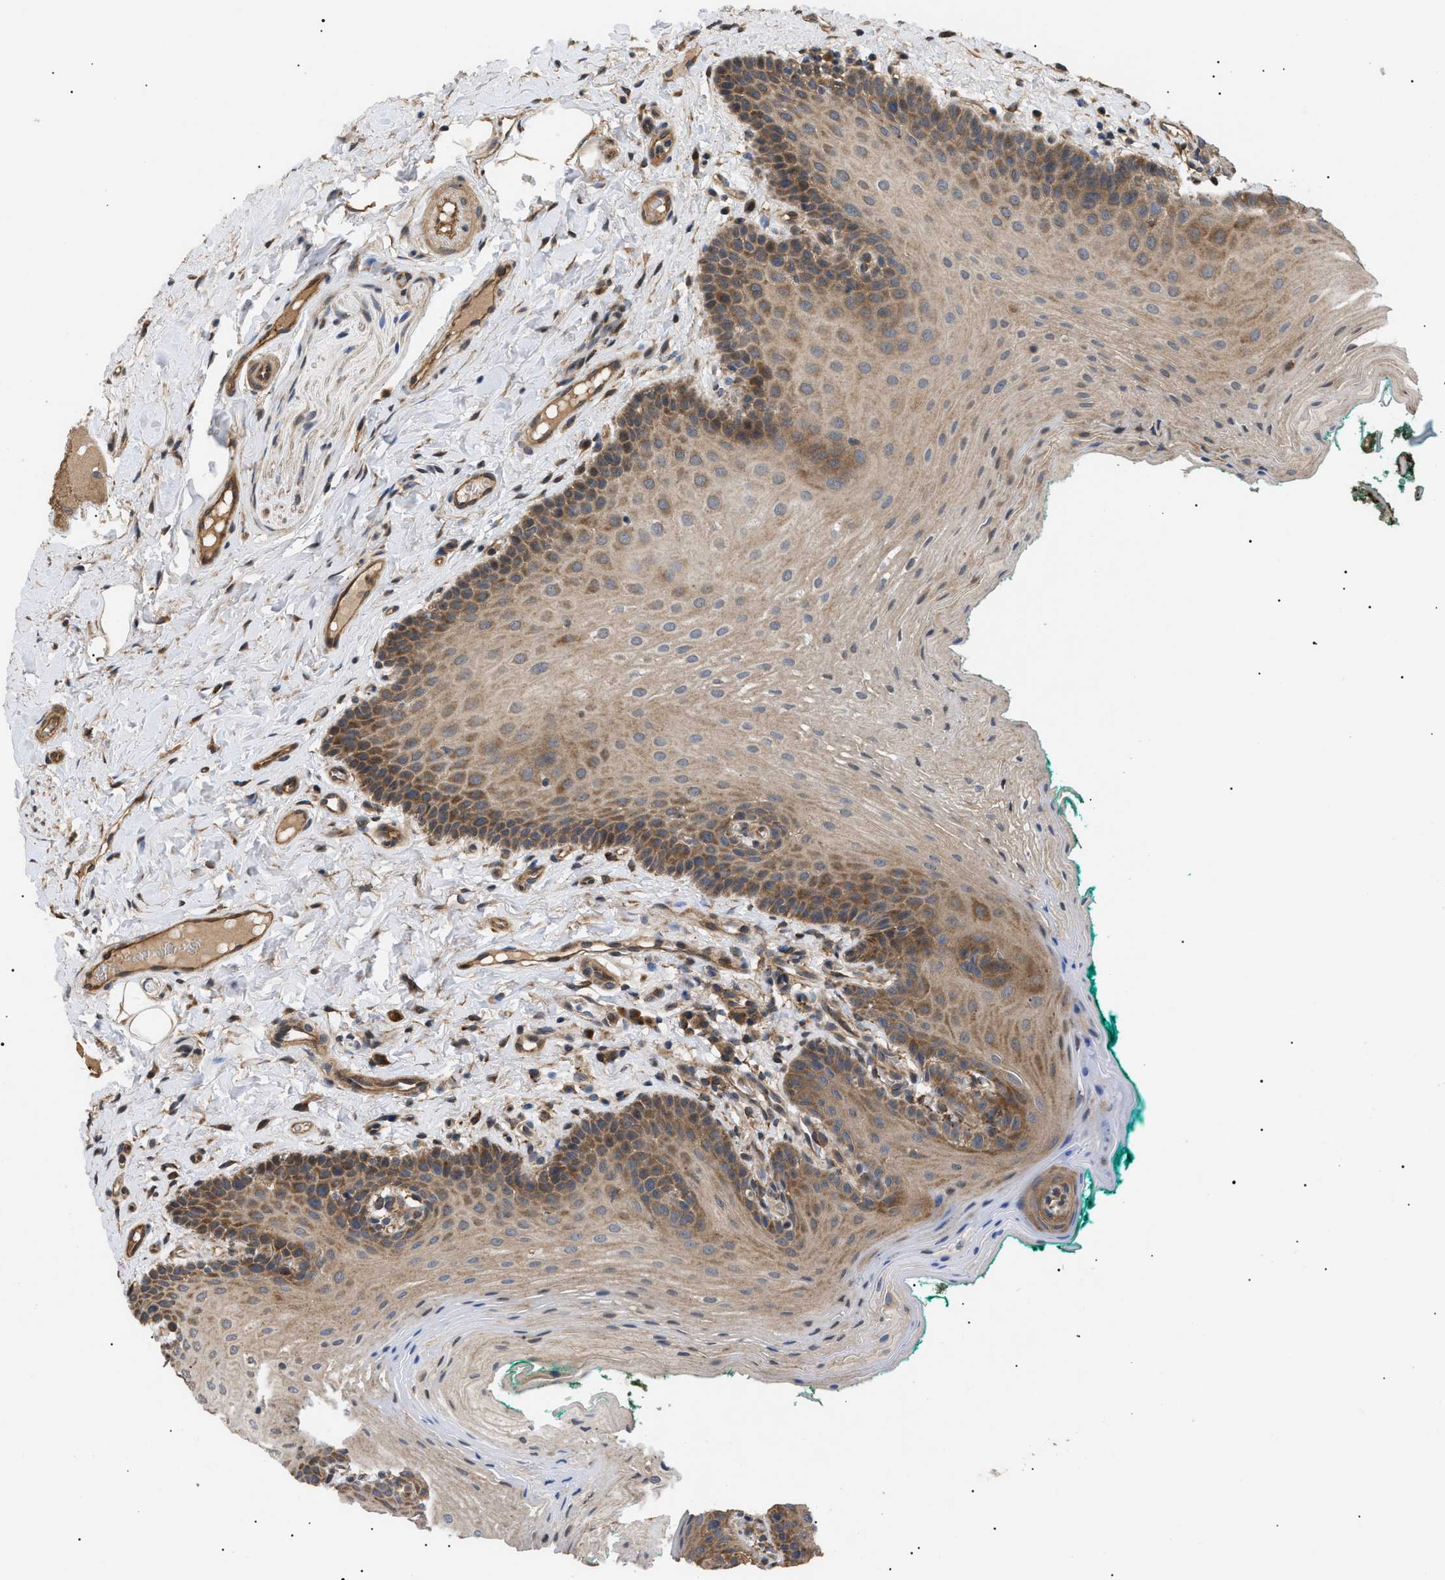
{"staining": {"intensity": "moderate", "quantity": ">75%", "location": "cytoplasmic/membranous"}, "tissue": "oral mucosa", "cell_type": "Squamous epithelial cells", "image_type": "normal", "snomed": [{"axis": "morphology", "description": "Normal tissue, NOS"}, {"axis": "topography", "description": "Oral tissue"}], "caption": "Immunohistochemical staining of unremarkable oral mucosa shows moderate cytoplasmic/membranous protein expression in about >75% of squamous epithelial cells.", "gene": "ASTL", "patient": {"sex": "male", "age": 58}}